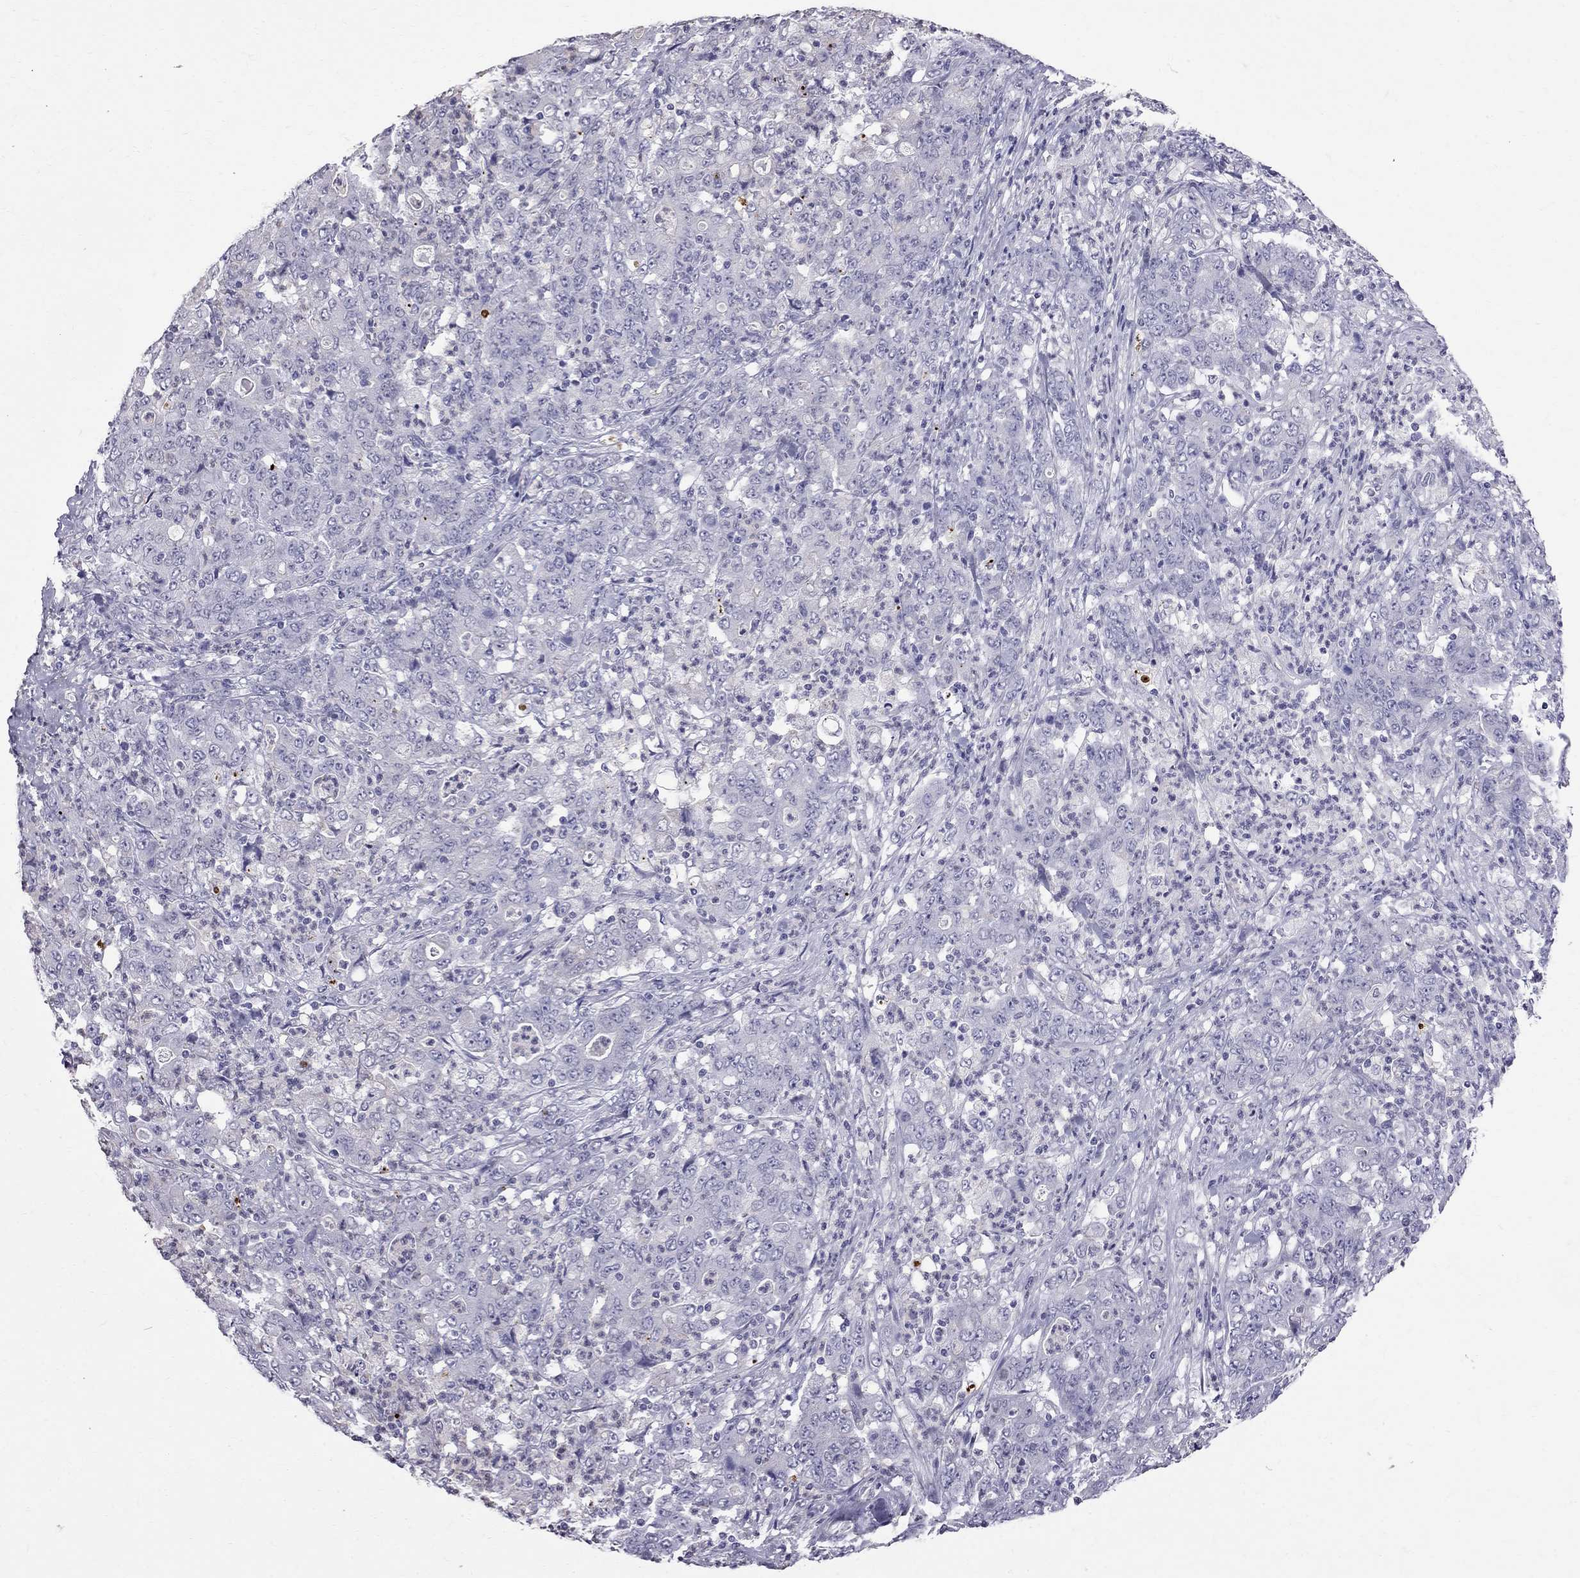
{"staining": {"intensity": "negative", "quantity": "none", "location": "none"}, "tissue": "stomach cancer", "cell_type": "Tumor cells", "image_type": "cancer", "snomed": [{"axis": "morphology", "description": "Adenocarcinoma, NOS"}, {"axis": "topography", "description": "Stomach, lower"}], "caption": "Tumor cells show no significant expression in adenocarcinoma (stomach).", "gene": "MUC15", "patient": {"sex": "female", "age": 71}}